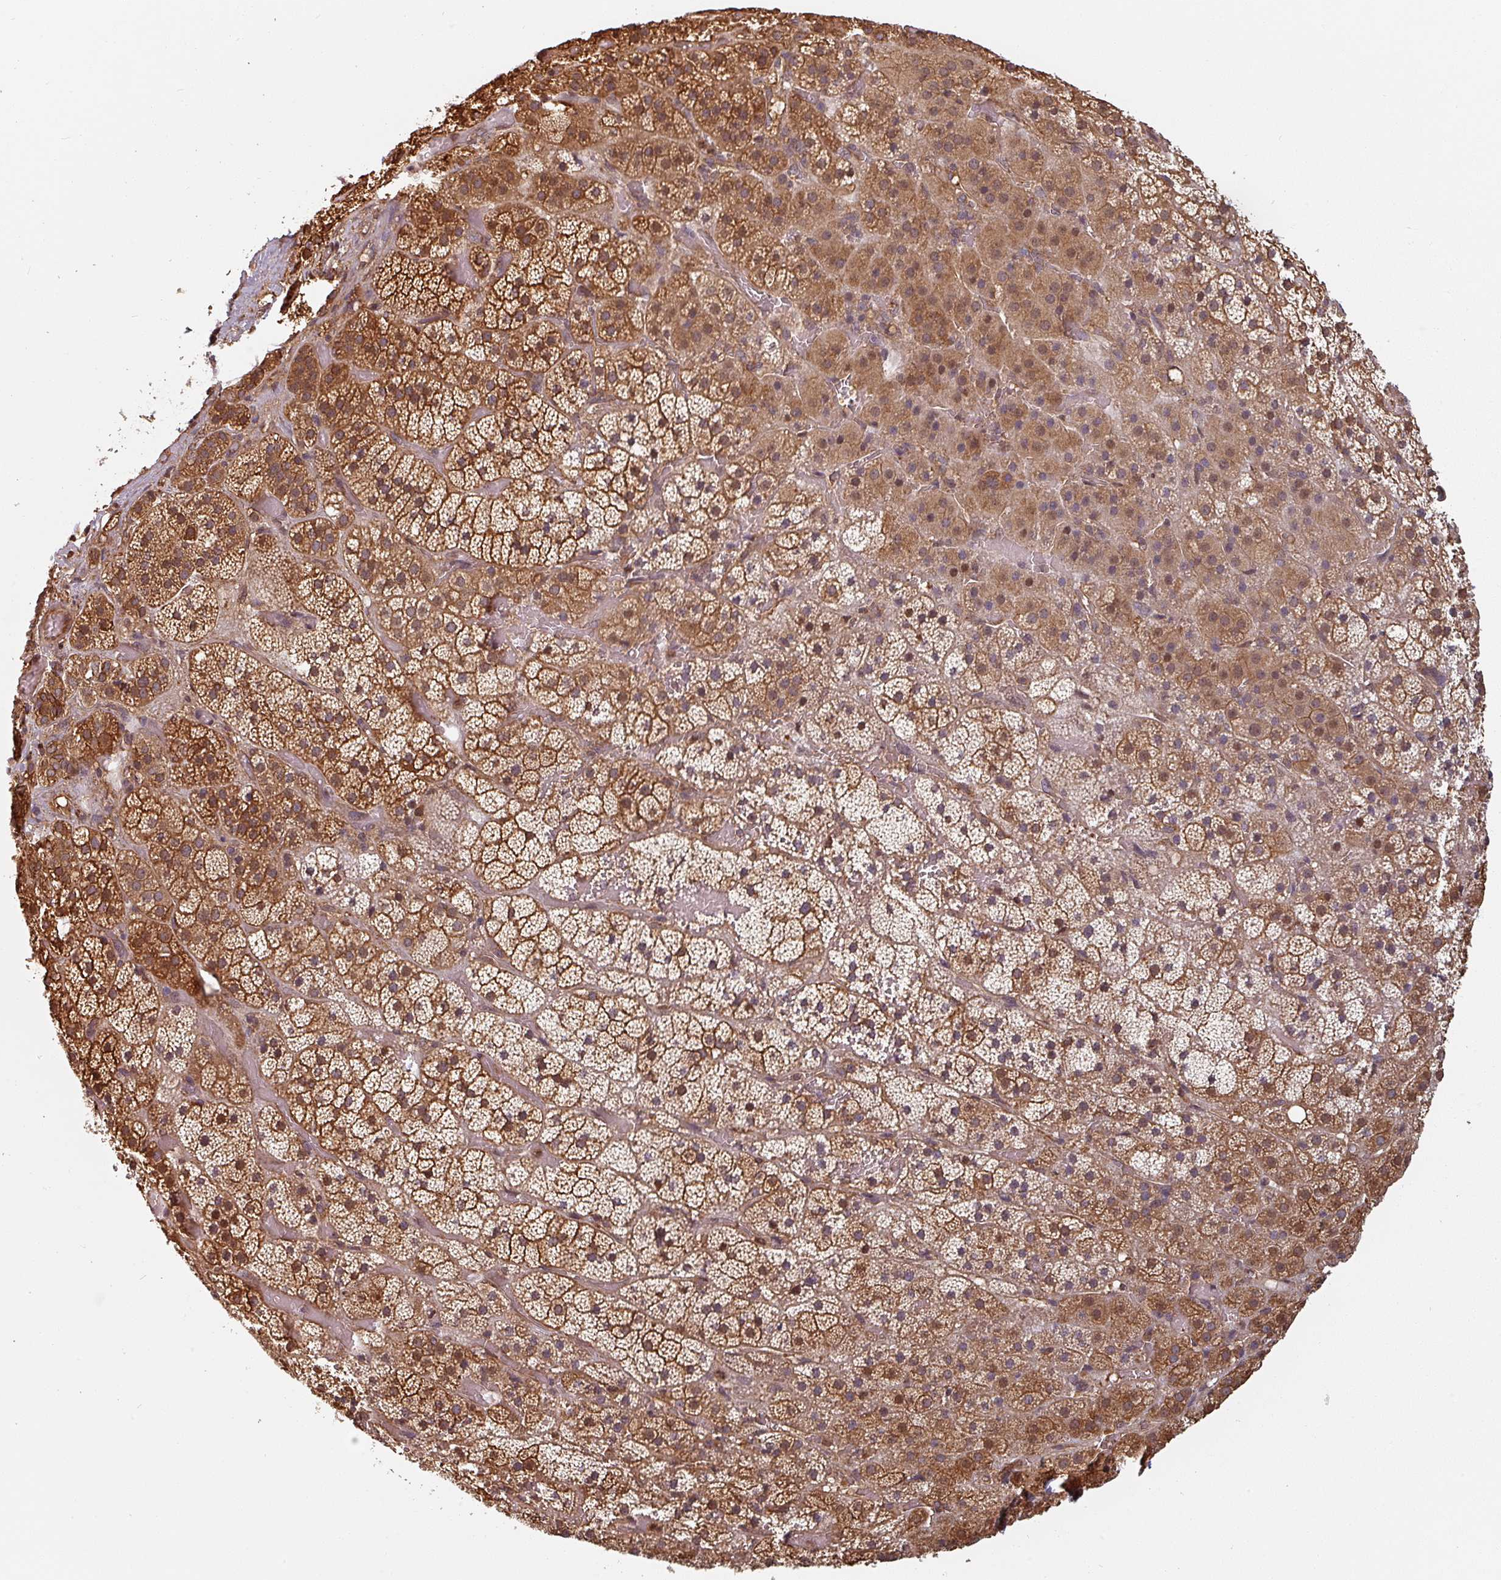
{"staining": {"intensity": "strong", "quantity": ">75%", "location": "cytoplasmic/membranous"}, "tissue": "adrenal gland", "cell_type": "Glandular cells", "image_type": "normal", "snomed": [{"axis": "morphology", "description": "Normal tissue, NOS"}, {"axis": "topography", "description": "Adrenal gland"}], "caption": "An immunohistochemistry image of unremarkable tissue is shown. Protein staining in brown labels strong cytoplasmic/membranous positivity in adrenal gland within glandular cells.", "gene": "EID1", "patient": {"sex": "male", "age": 57}}